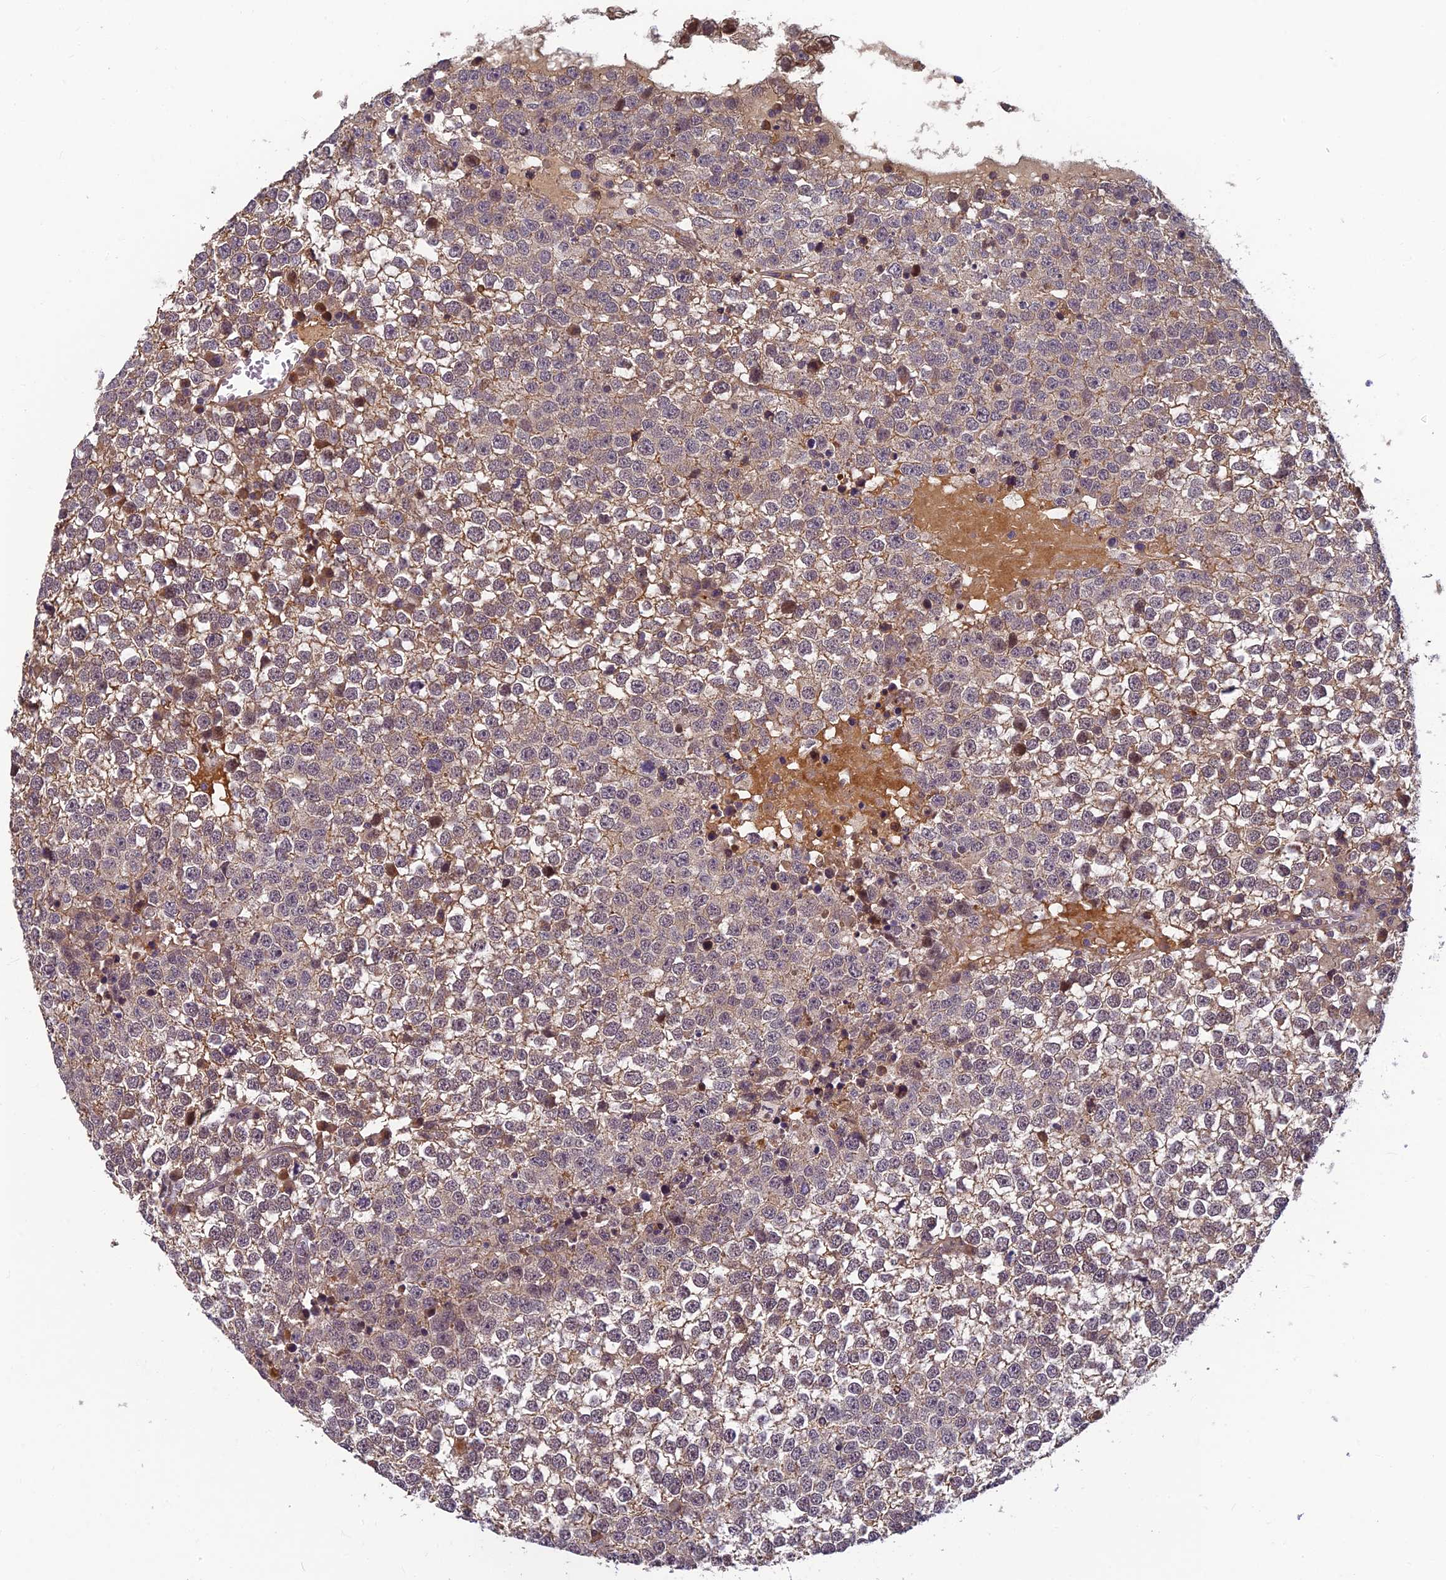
{"staining": {"intensity": "weak", "quantity": "25%-75%", "location": "cytoplasmic/membranous"}, "tissue": "testis cancer", "cell_type": "Tumor cells", "image_type": "cancer", "snomed": [{"axis": "morphology", "description": "Seminoma, NOS"}, {"axis": "topography", "description": "Testis"}], "caption": "Seminoma (testis) was stained to show a protein in brown. There is low levels of weak cytoplasmic/membranous positivity in approximately 25%-75% of tumor cells. Nuclei are stained in blue.", "gene": "PIKFYVE", "patient": {"sex": "male", "age": 65}}